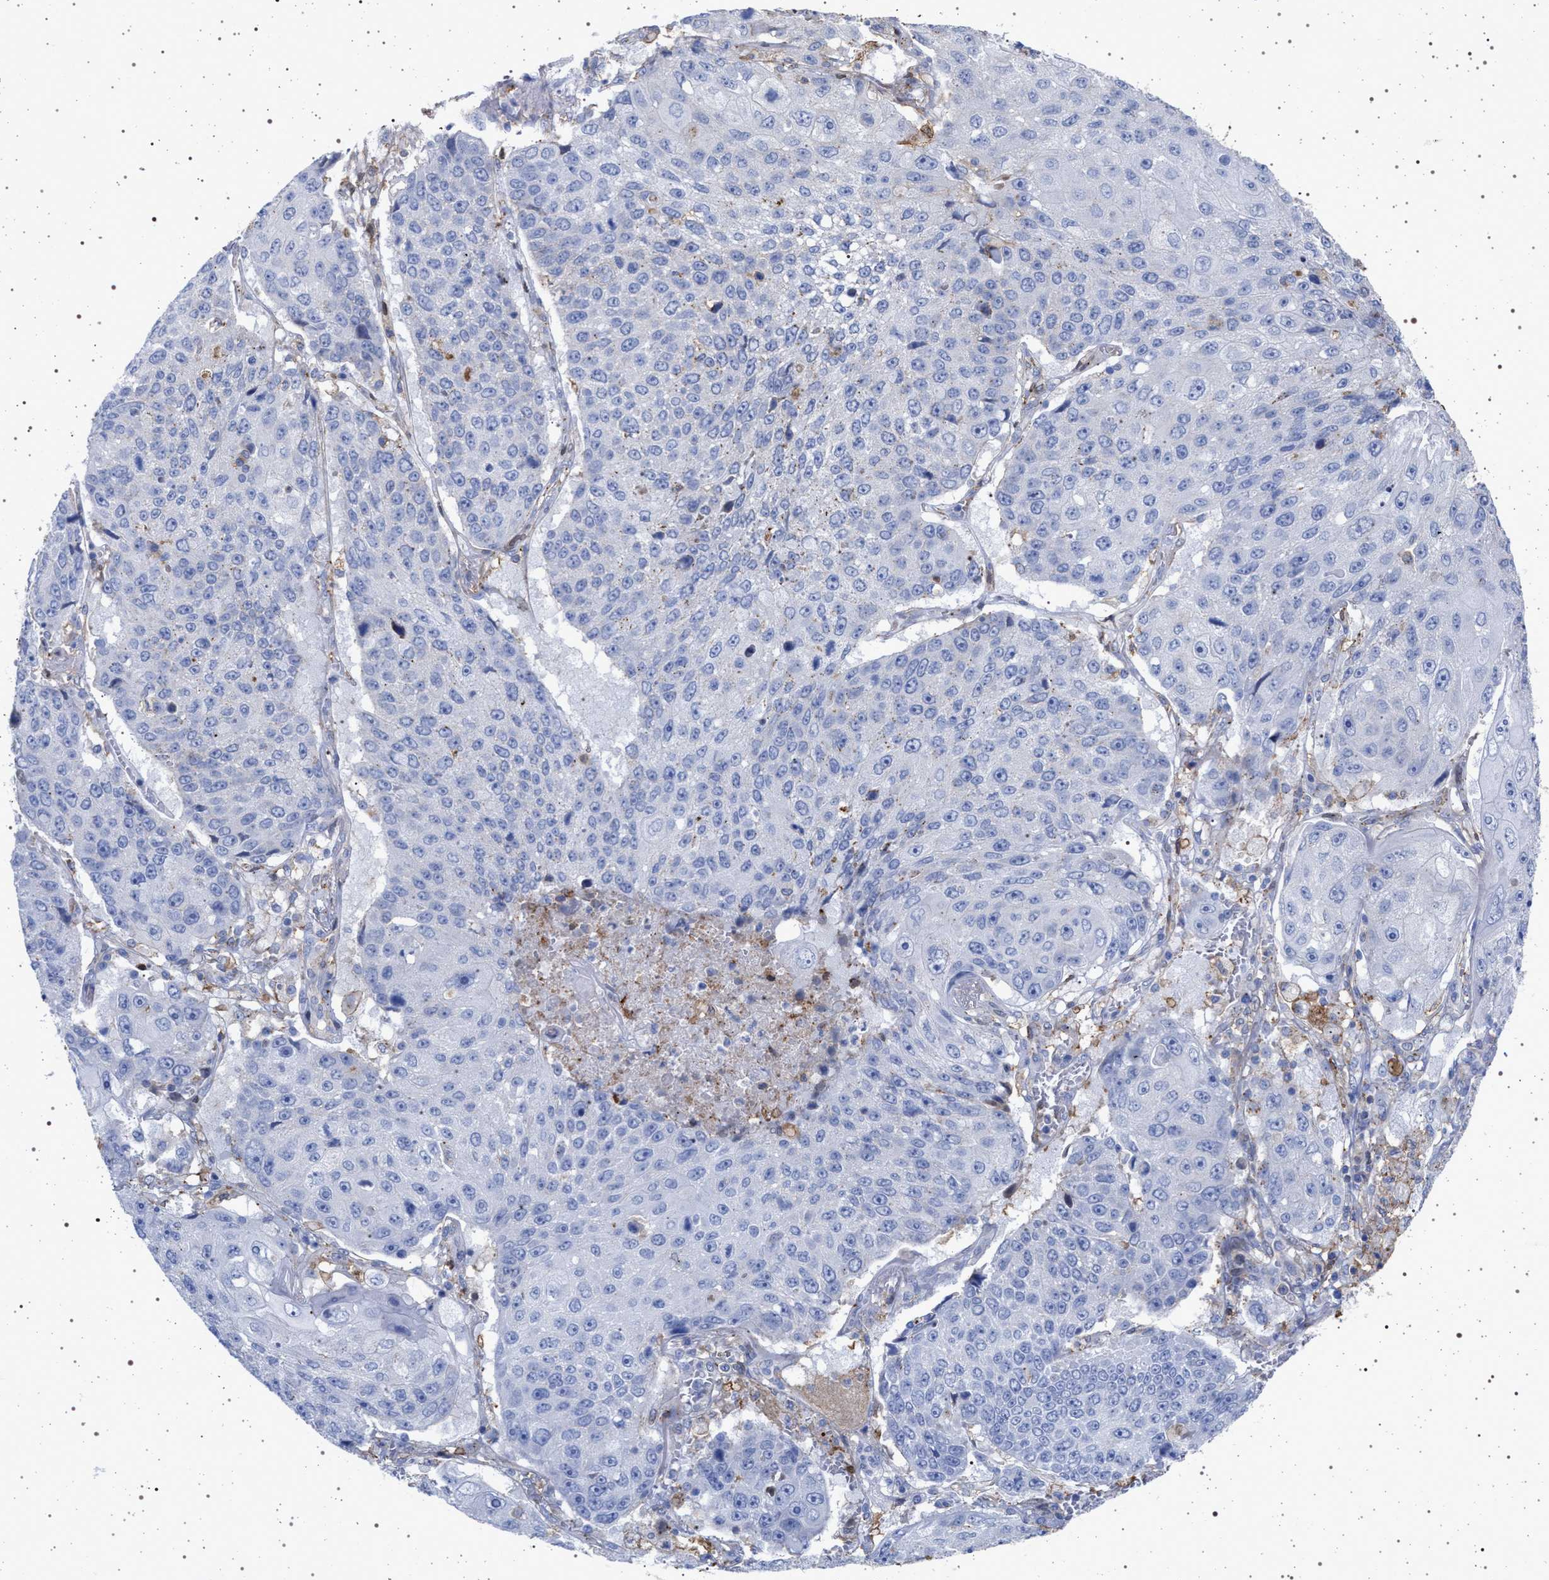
{"staining": {"intensity": "negative", "quantity": "none", "location": "none"}, "tissue": "lung cancer", "cell_type": "Tumor cells", "image_type": "cancer", "snomed": [{"axis": "morphology", "description": "Squamous cell carcinoma, NOS"}, {"axis": "topography", "description": "Lung"}], "caption": "A micrograph of human lung squamous cell carcinoma is negative for staining in tumor cells.", "gene": "PLG", "patient": {"sex": "male", "age": 61}}